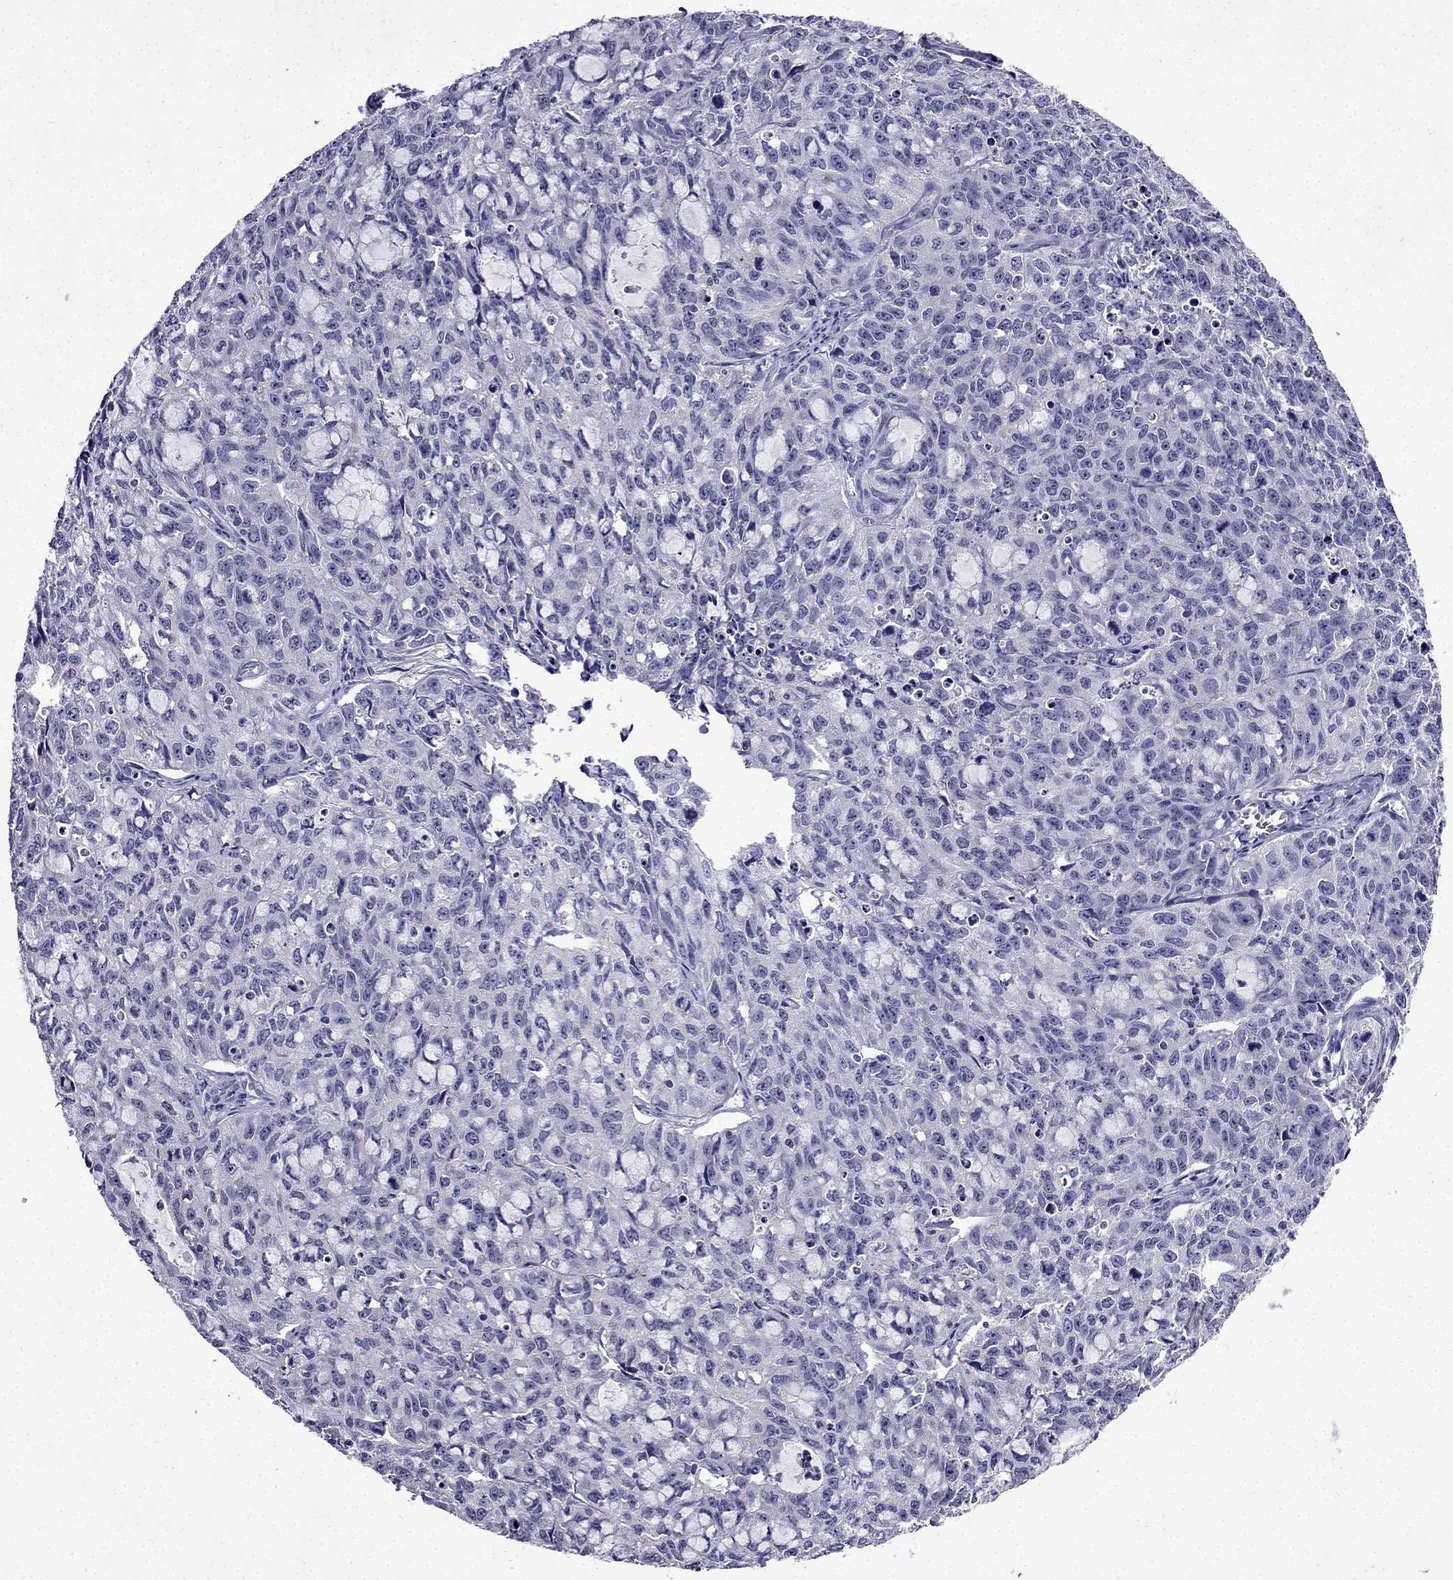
{"staining": {"intensity": "negative", "quantity": "none", "location": "none"}, "tissue": "cervical cancer", "cell_type": "Tumor cells", "image_type": "cancer", "snomed": [{"axis": "morphology", "description": "Squamous cell carcinoma, NOS"}, {"axis": "topography", "description": "Cervix"}], "caption": "This is an IHC image of cervical cancer (squamous cell carcinoma). There is no staining in tumor cells.", "gene": "DNAH17", "patient": {"sex": "female", "age": 28}}